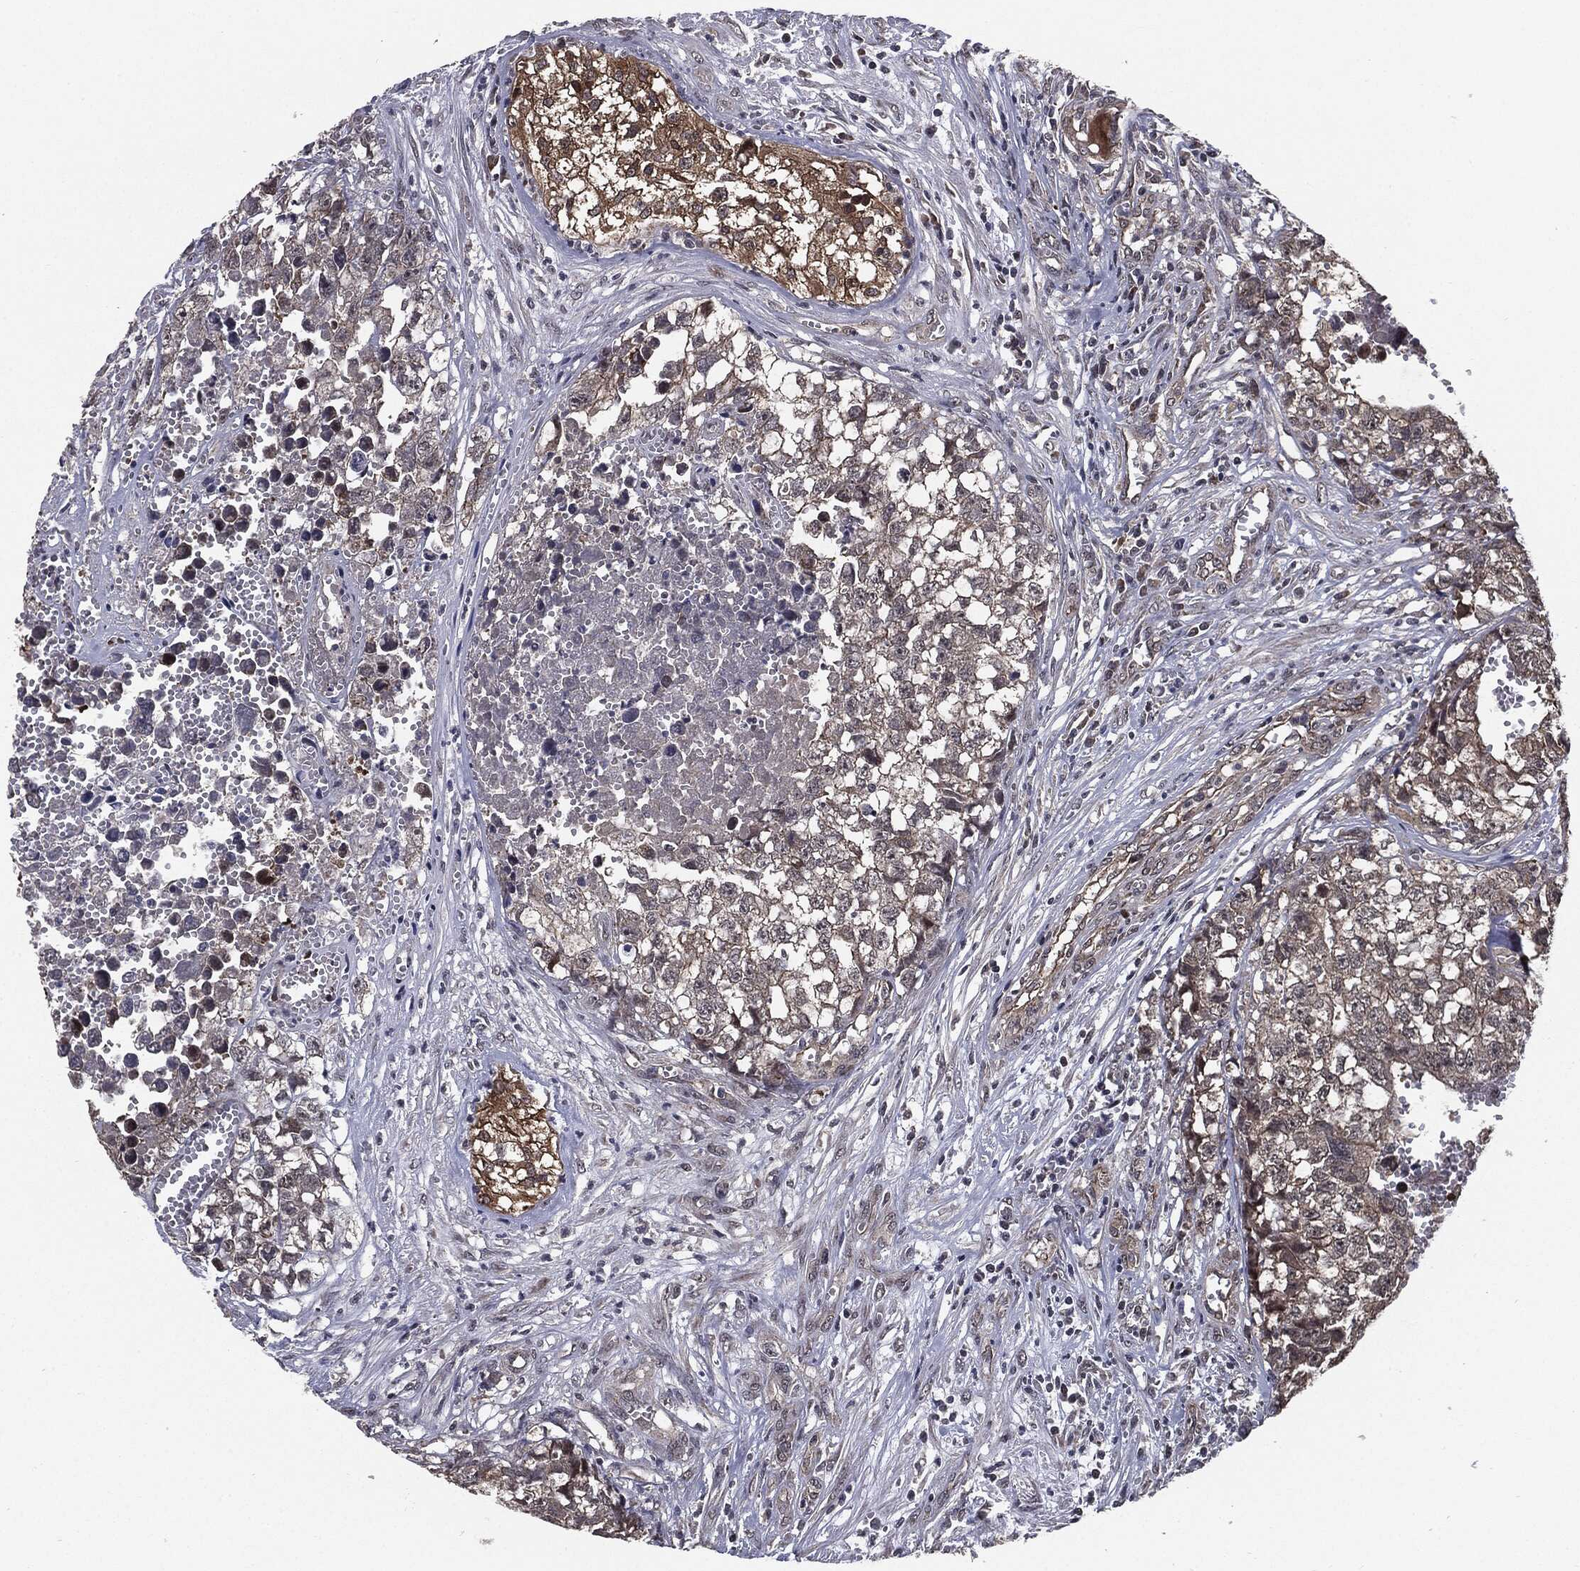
{"staining": {"intensity": "negative", "quantity": "none", "location": "none"}, "tissue": "testis cancer", "cell_type": "Tumor cells", "image_type": "cancer", "snomed": [{"axis": "morphology", "description": "Seminoma, NOS"}, {"axis": "morphology", "description": "Carcinoma, Embryonal, NOS"}, {"axis": "topography", "description": "Testis"}], "caption": "Immunohistochemistry (IHC) of human testis cancer demonstrates no expression in tumor cells.", "gene": "PTPA", "patient": {"sex": "male", "age": 22}}